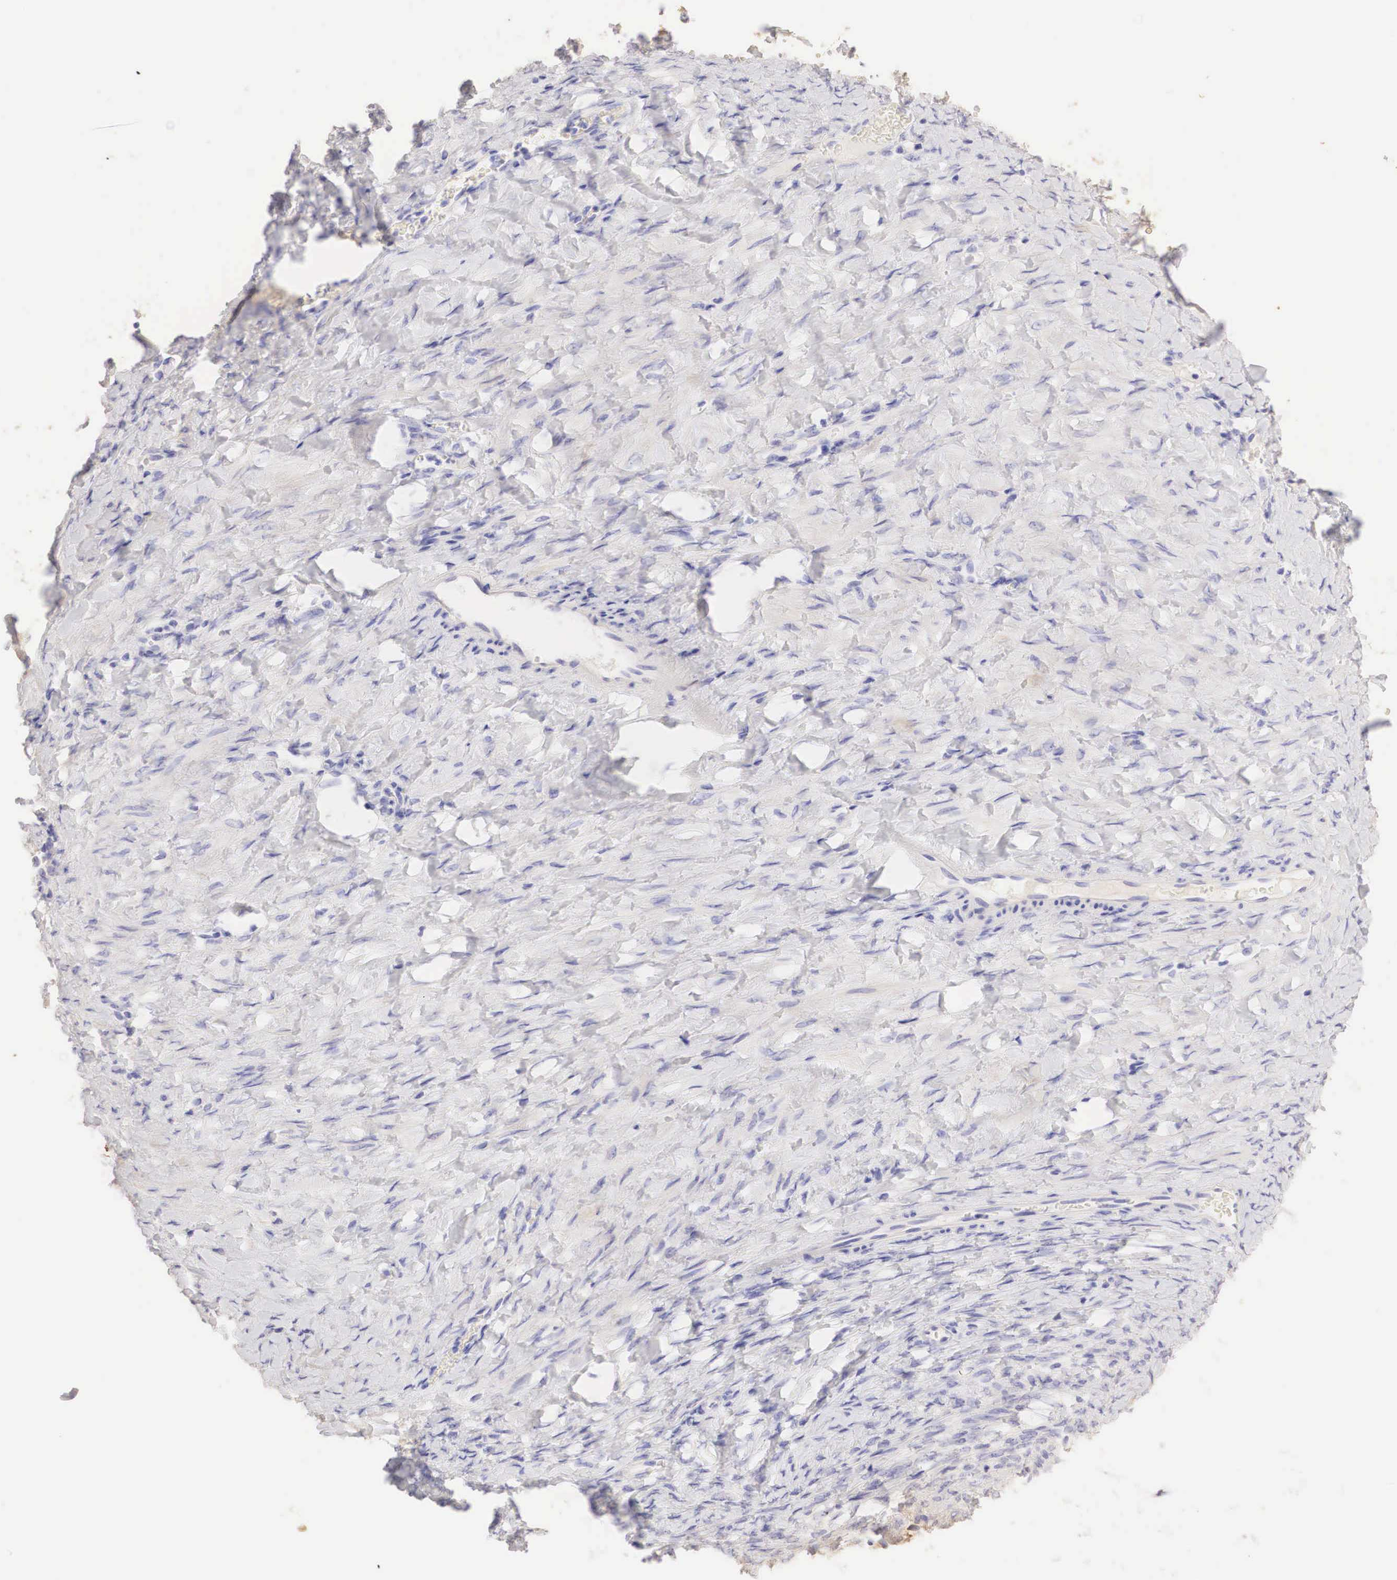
{"staining": {"intensity": "negative", "quantity": "none", "location": "none"}, "tissue": "smooth muscle", "cell_type": "Smooth muscle cells", "image_type": "normal", "snomed": [{"axis": "morphology", "description": "Normal tissue, NOS"}, {"axis": "topography", "description": "Uterus"}], "caption": "A photomicrograph of smooth muscle stained for a protein reveals no brown staining in smooth muscle cells.", "gene": "ERBB2", "patient": {"sex": "female", "age": 56}}